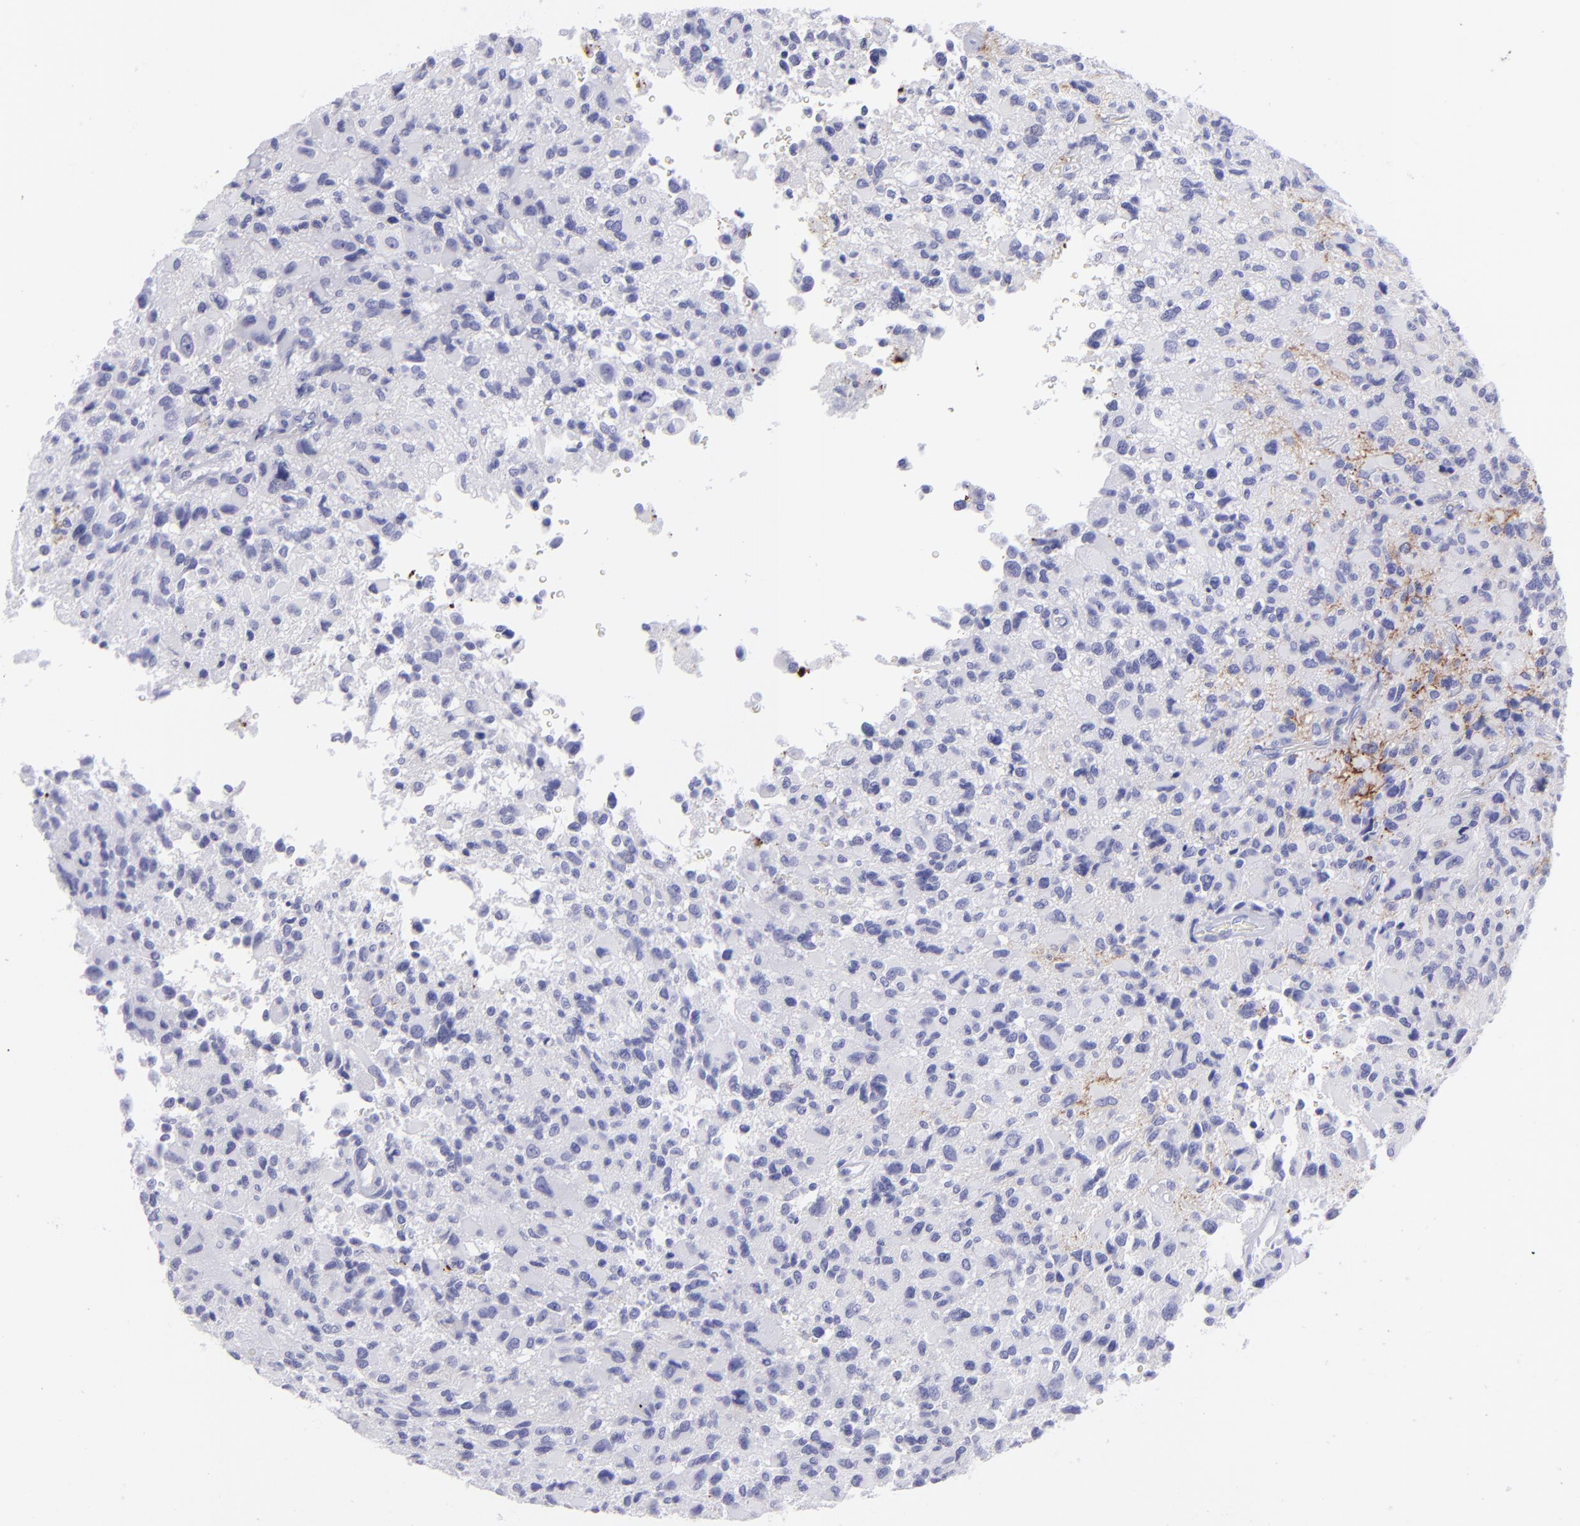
{"staining": {"intensity": "negative", "quantity": "none", "location": "none"}, "tissue": "glioma", "cell_type": "Tumor cells", "image_type": "cancer", "snomed": [{"axis": "morphology", "description": "Glioma, malignant, High grade"}, {"axis": "topography", "description": "Brain"}], "caption": "The IHC image has no significant expression in tumor cells of malignant glioma (high-grade) tissue. (Brightfield microscopy of DAB immunohistochemistry at high magnification).", "gene": "SLC1A2", "patient": {"sex": "male", "age": 69}}